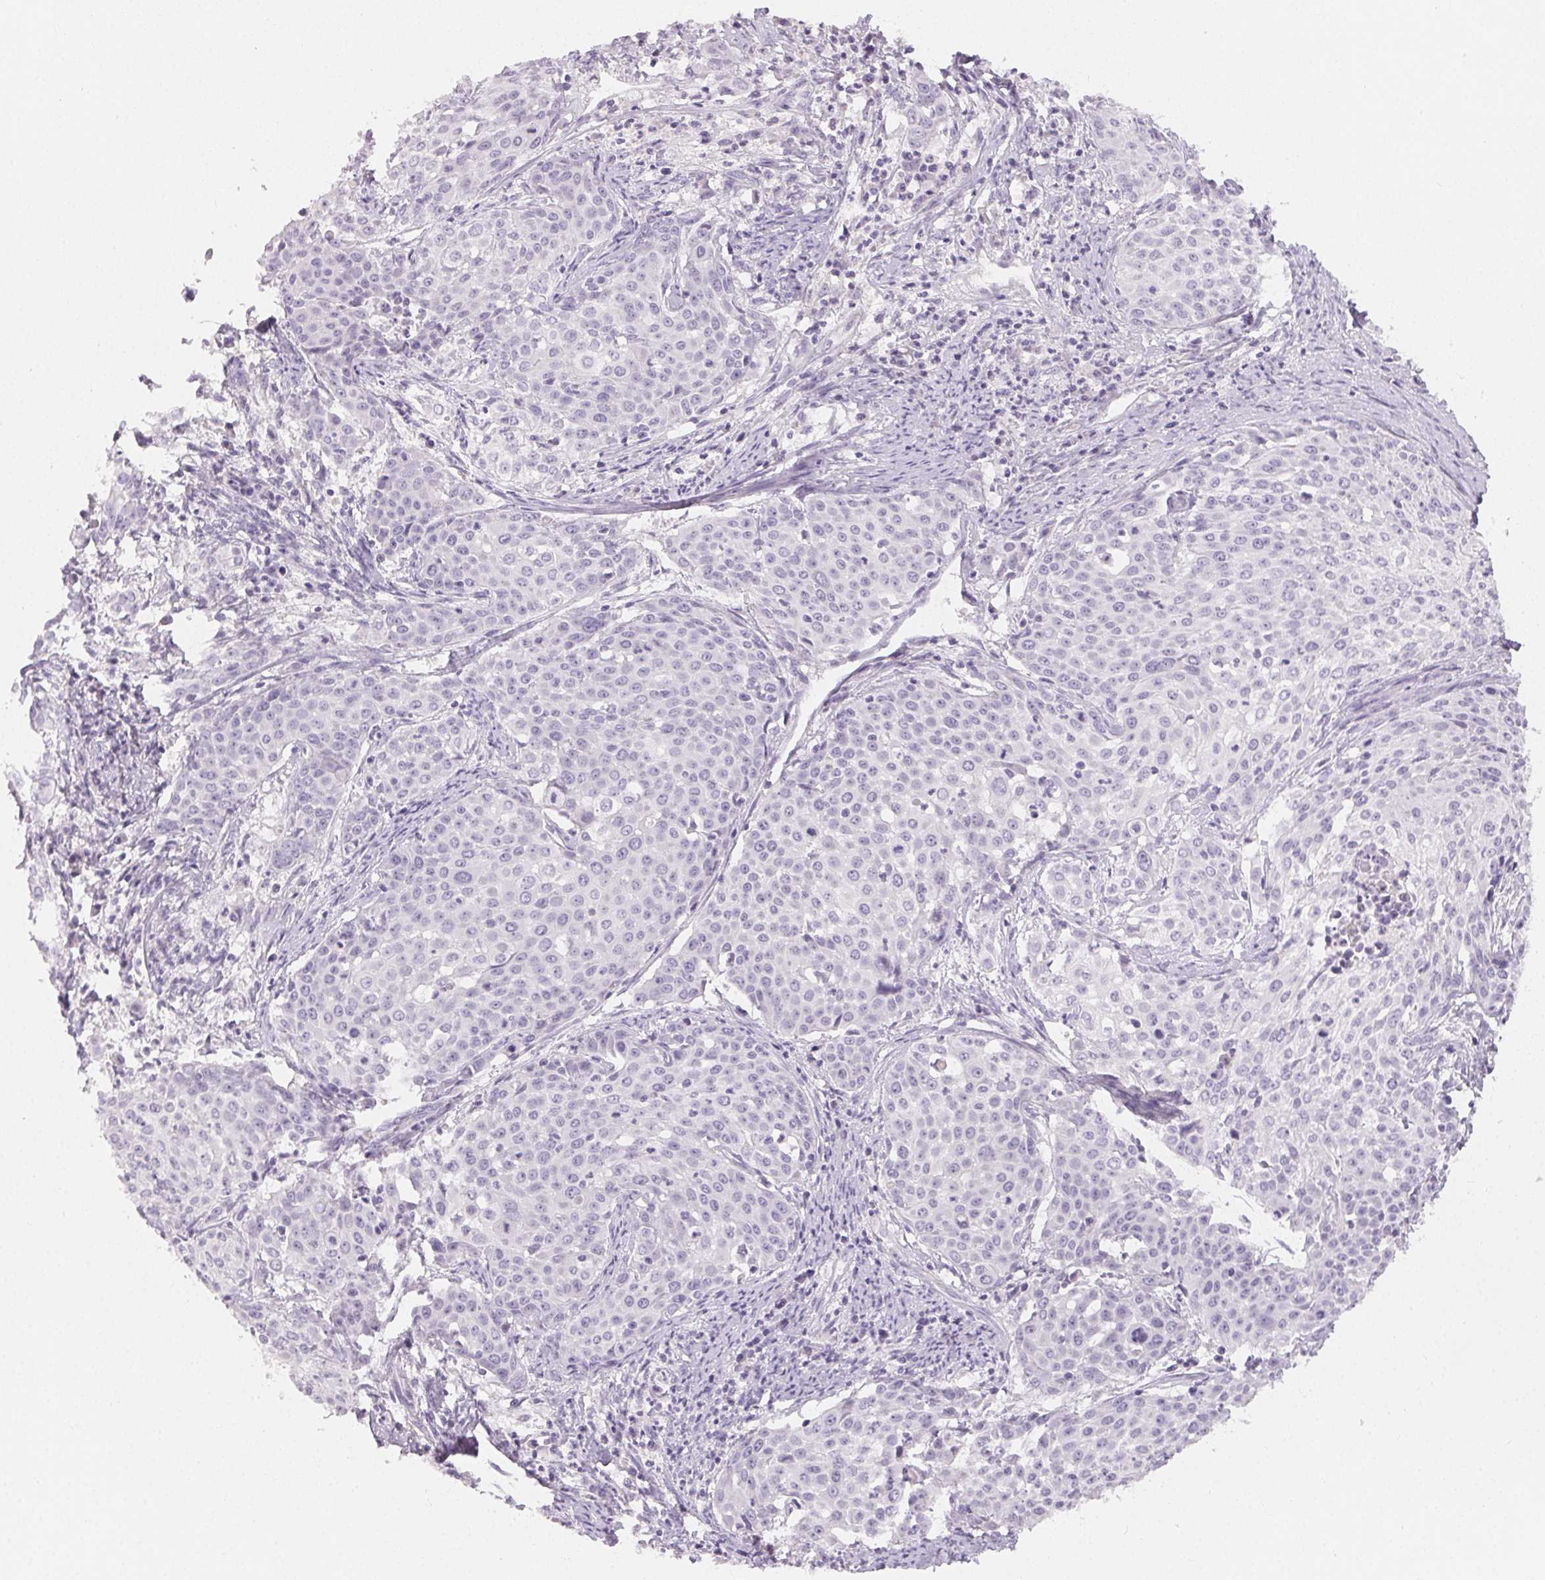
{"staining": {"intensity": "negative", "quantity": "none", "location": "none"}, "tissue": "cervical cancer", "cell_type": "Tumor cells", "image_type": "cancer", "snomed": [{"axis": "morphology", "description": "Squamous cell carcinoma, NOS"}, {"axis": "topography", "description": "Cervix"}], "caption": "The histopathology image shows no staining of tumor cells in cervical cancer (squamous cell carcinoma).", "gene": "MIOX", "patient": {"sex": "female", "age": 39}}